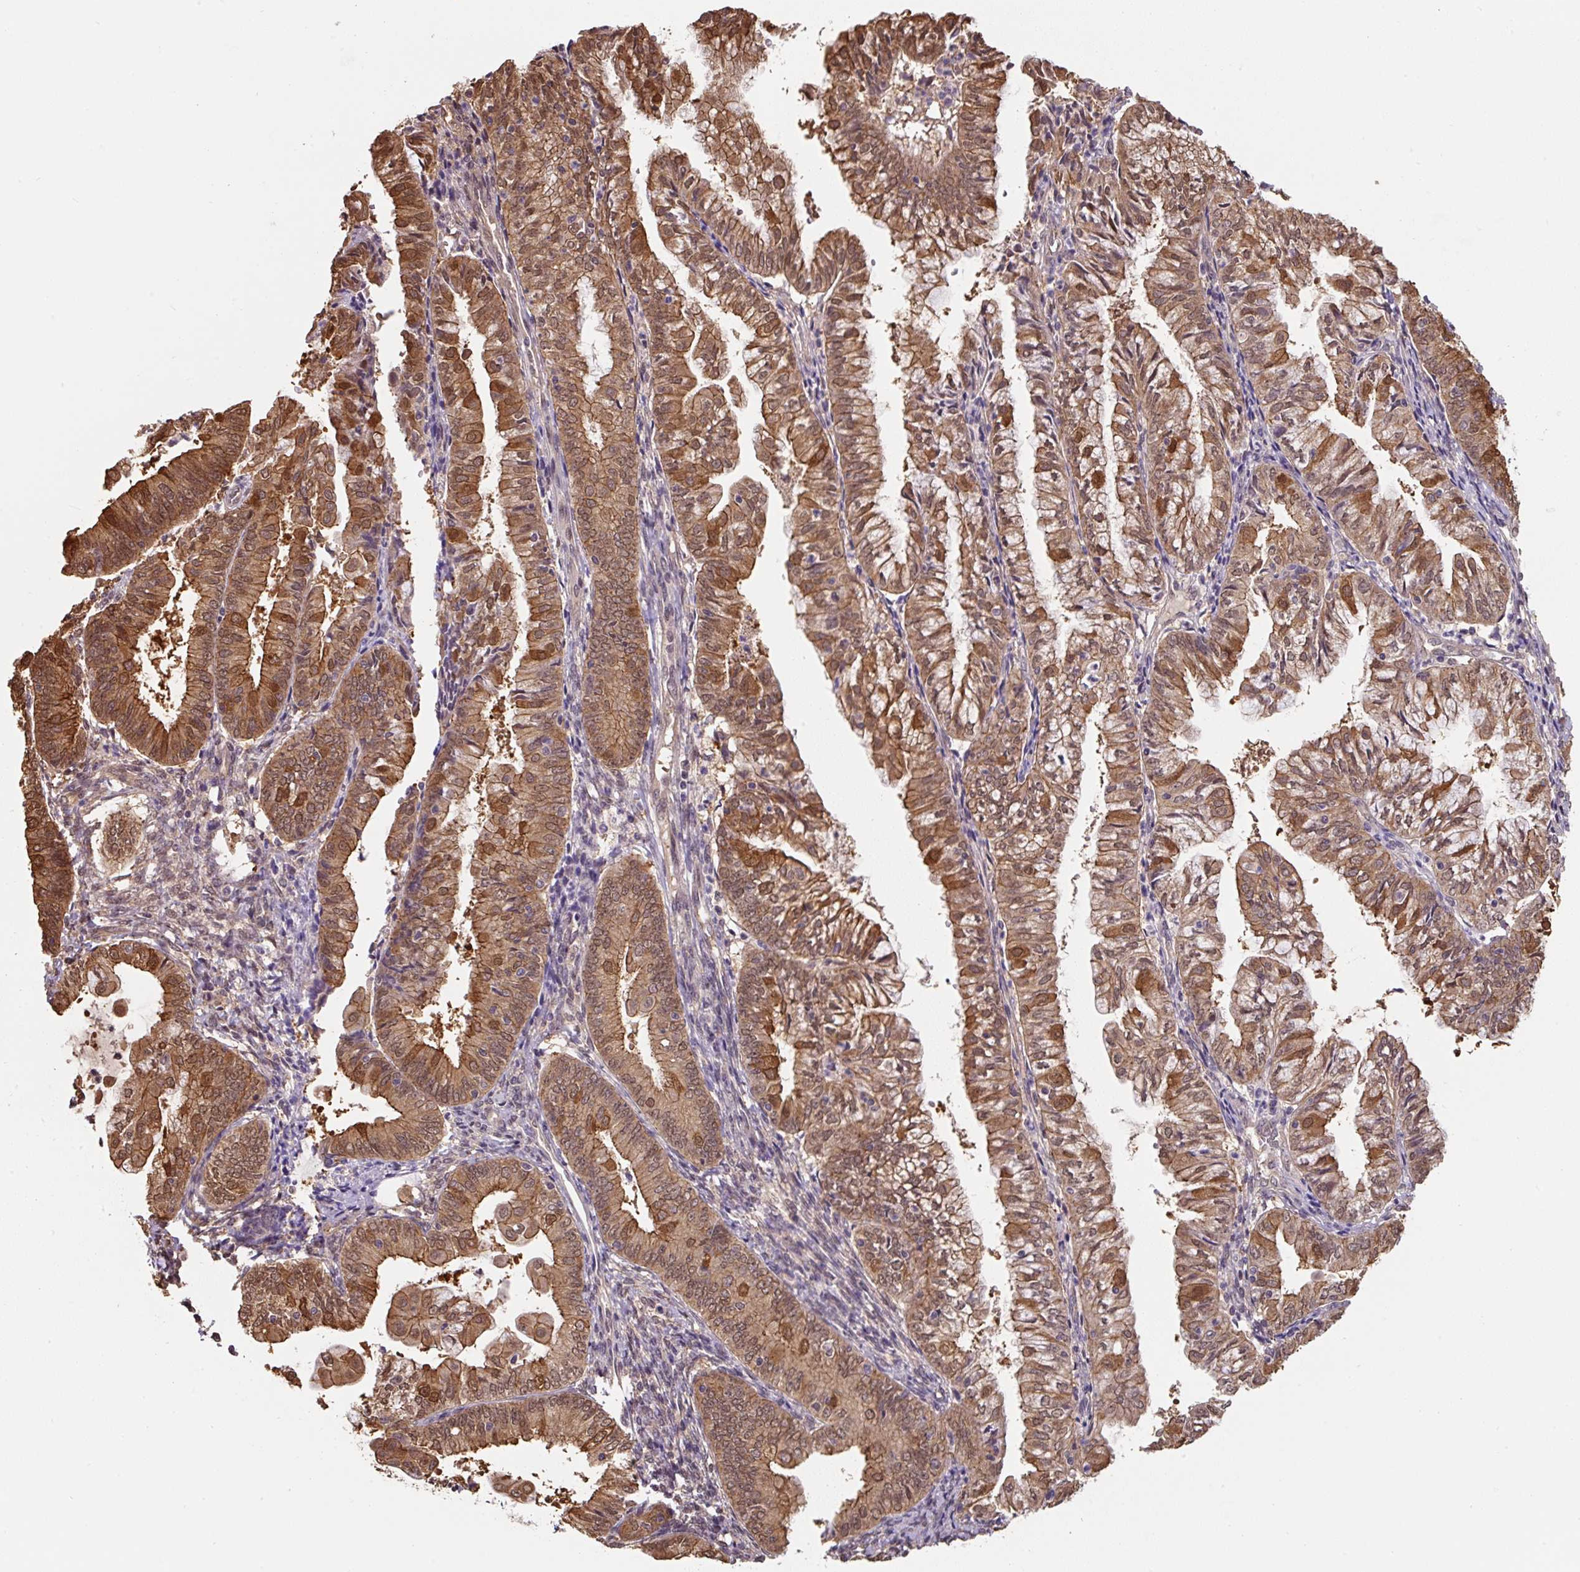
{"staining": {"intensity": "moderate", "quantity": ">75%", "location": "cytoplasmic/membranous,nuclear"}, "tissue": "endometrial cancer", "cell_type": "Tumor cells", "image_type": "cancer", "snomed": [{"axis": "morphology", "description": "Adenocarcinoma, NOS"}, {"axis": "topography", "description": "Endometrium"}], "caption": "Protein staining shows moderate cytoplasmic/membranous and nuclear positivity in approximately >75% of tumor cells in endometrial adenocarcinoma.", "gene": "ST13", "patient": {"sex": "female", "age": 55}}